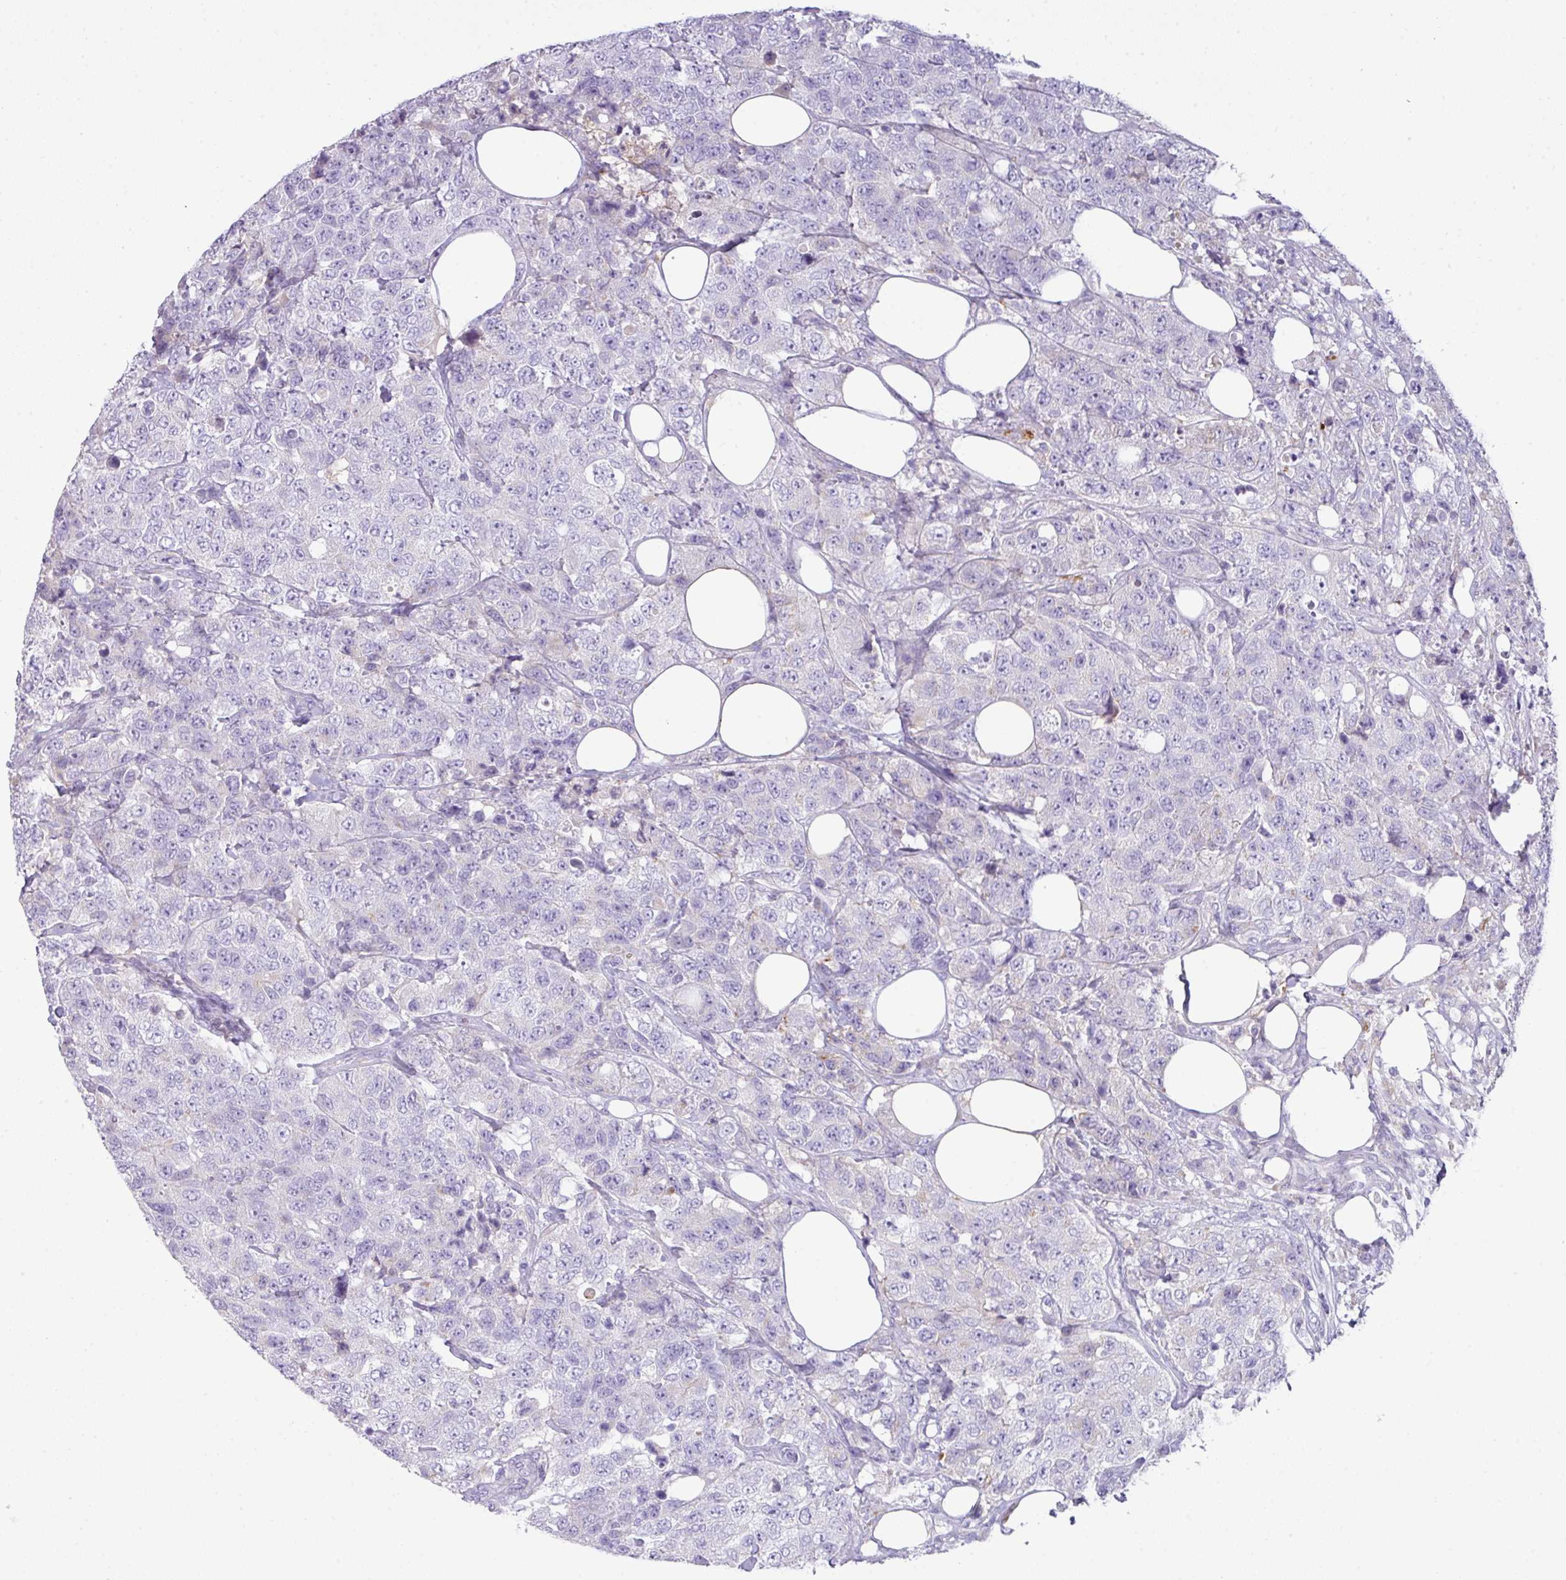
{"staining": {"intensity": "negative", "quantity": "none", "location": "none"}, "tissue": "urothelial cancer", "cell_type": "Tumor cells", "image_type": "cancer", "snomed": [{"axis": "morphology", "description": "Urothelial carcinoma, High grade"}, {"axis": "topography", "description": "Urinary bladder"}], "caption": "An image of human urothelial cancer is negative for staining in tumor cells. (DAB immunohistochemistry (IHC) with hematoxylin counter stain).", "gene": "OR6C6", "patient": {"sex": "female", "age": 78}}